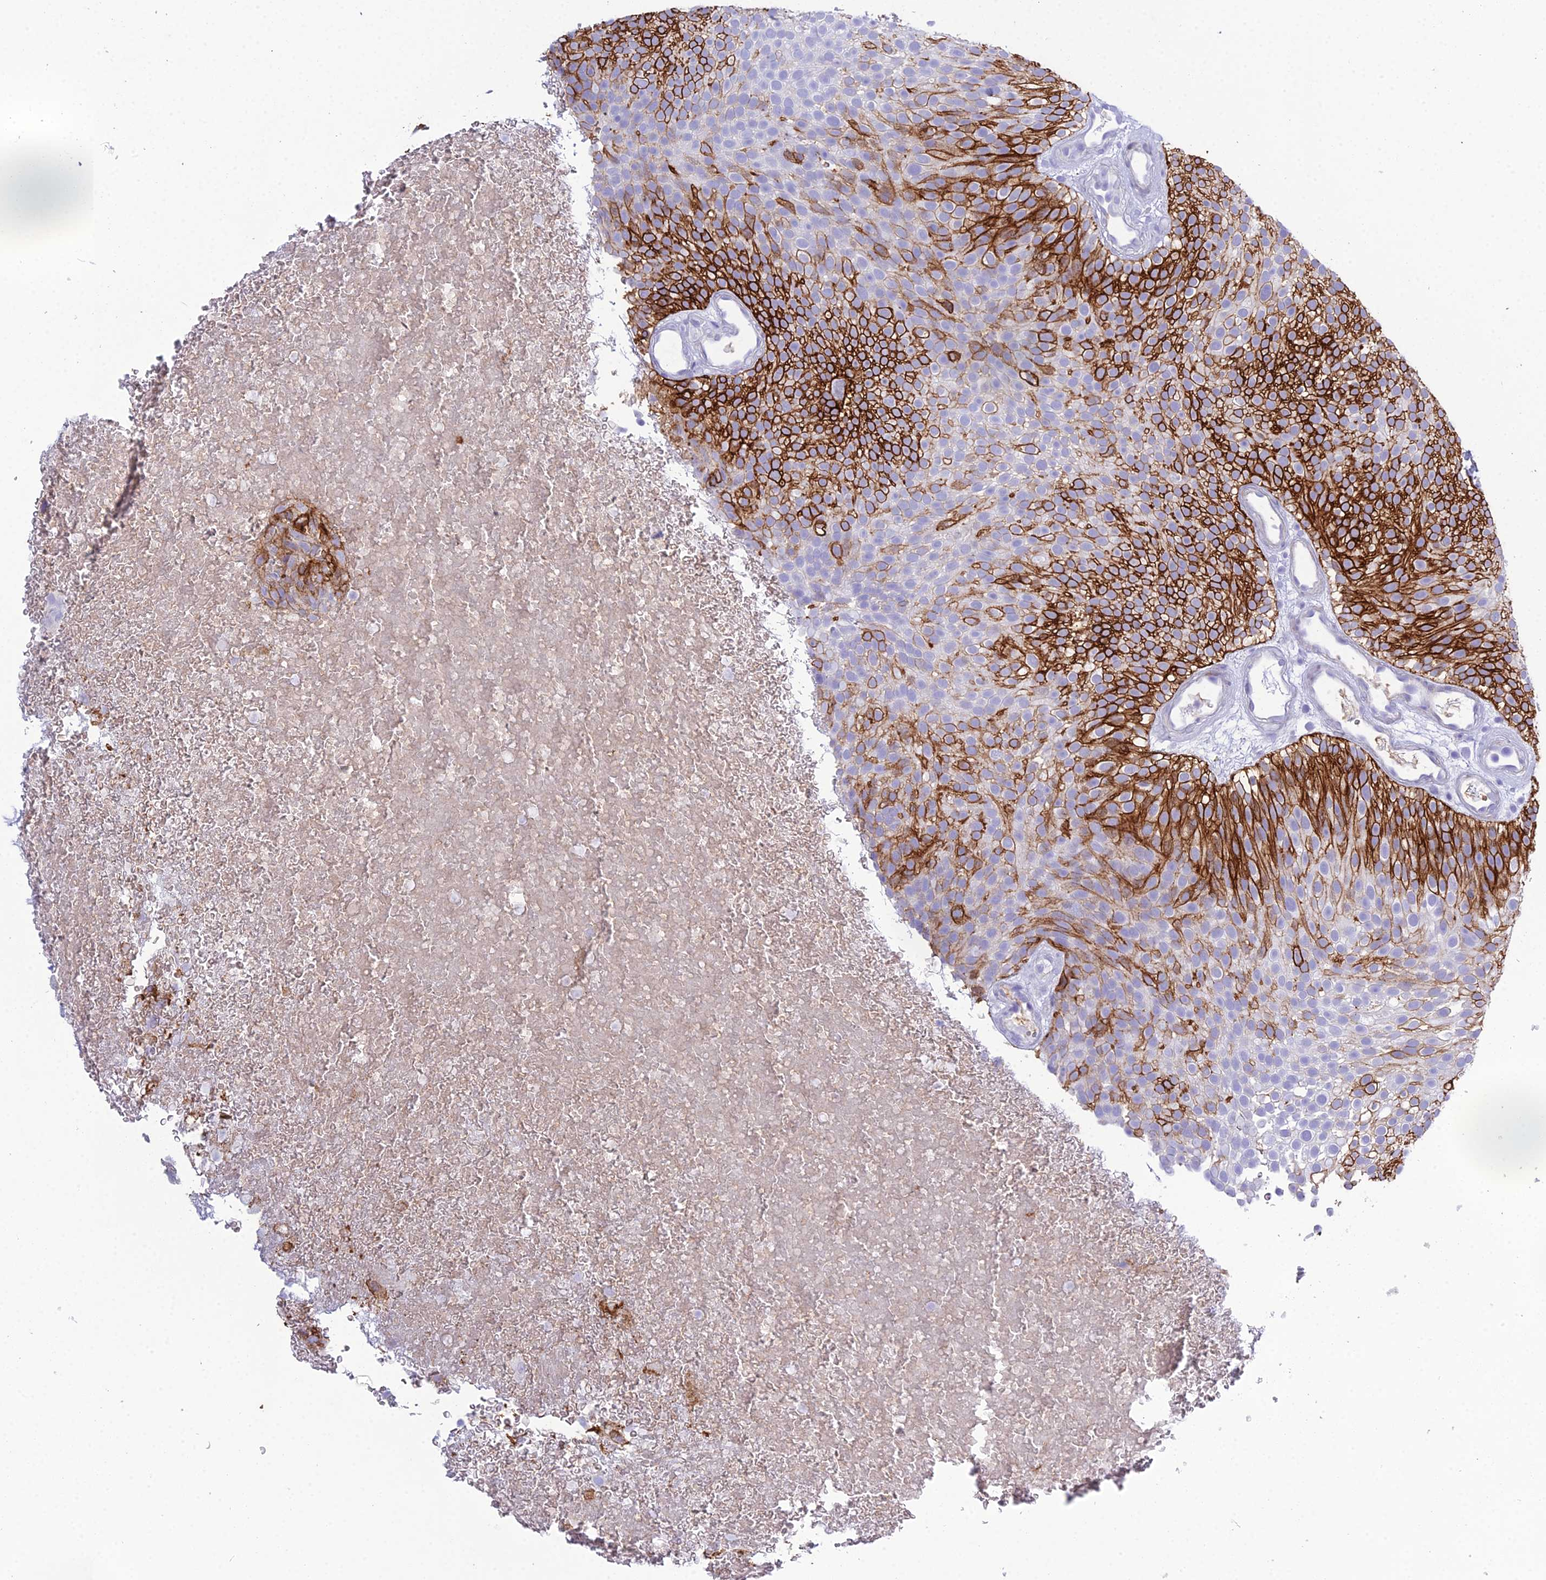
{"staining": {"intensity": "strong", "quantity": "25%-75%", "location": "cytoplasmic/membranous"}, "tissue": "urothelial cancer", "cell_type": "Tumor cells", "image_type": "cancer", "snomed": [{"axis": "morphology", "description": "Urothelial carcinoma, Low grade"}, {"axis": "topography", "description": "Urinary bladder"}], "caption": "Brown immunohistochemical staining in urothelial carcinoma (low-grade) demonstrates strong cytoplasmic/membranous positivity in about 25%-75% of tumor cells.", "gene": "OR1Q1", "patient": {"sex": "male", "age": 78}}